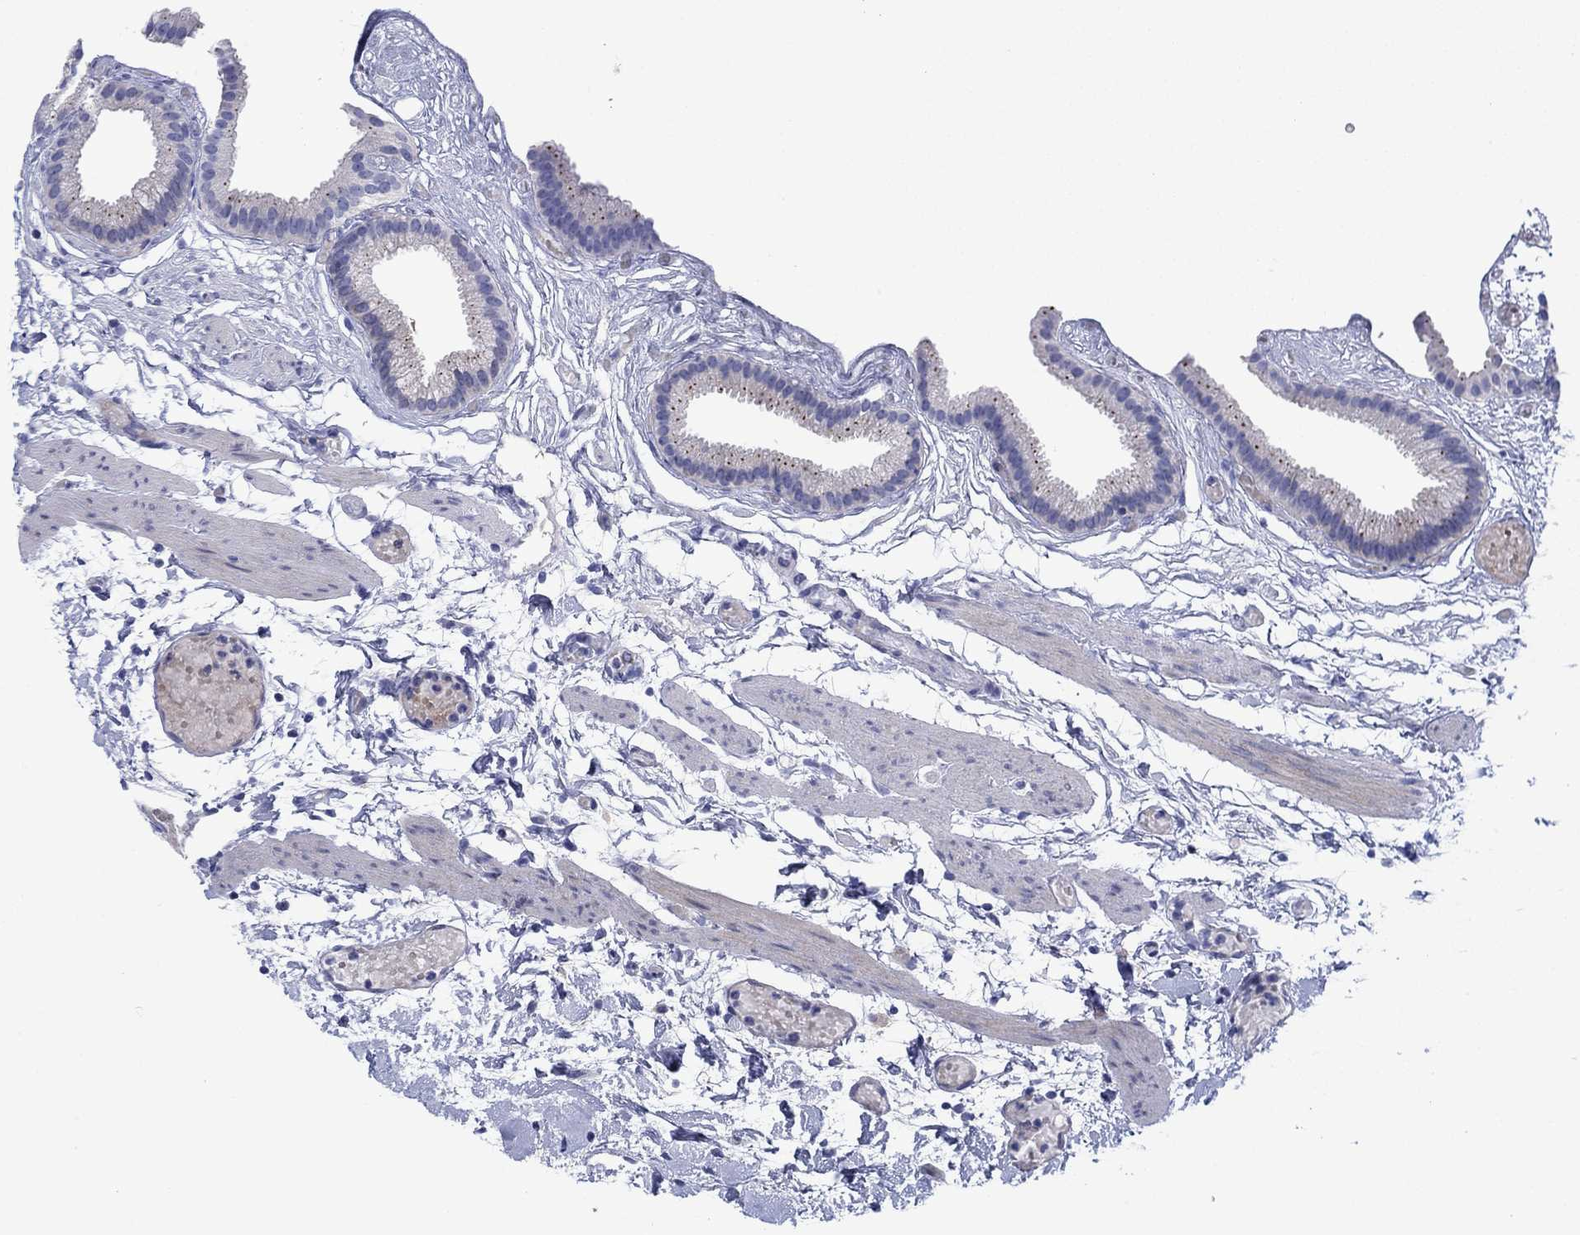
{"staining": {"intensity": "negative", "quantity": "none", "location": "none"}, "tissue": "gallbladder", "cell_type": "Glandular cells", "image_type": "normal", "snomed": [{"axis": "morphology", "description": "Normal tissue, NOS"}, {"axis": "topography", "description": "Gallbladder"}], "caption": "This is an immunohistochemistry photomicrograph of normal human gallbladder. There is no expression in glandular cells.", "gene": "SVEP1", "patient": {"sex": "female", "age": 45}}